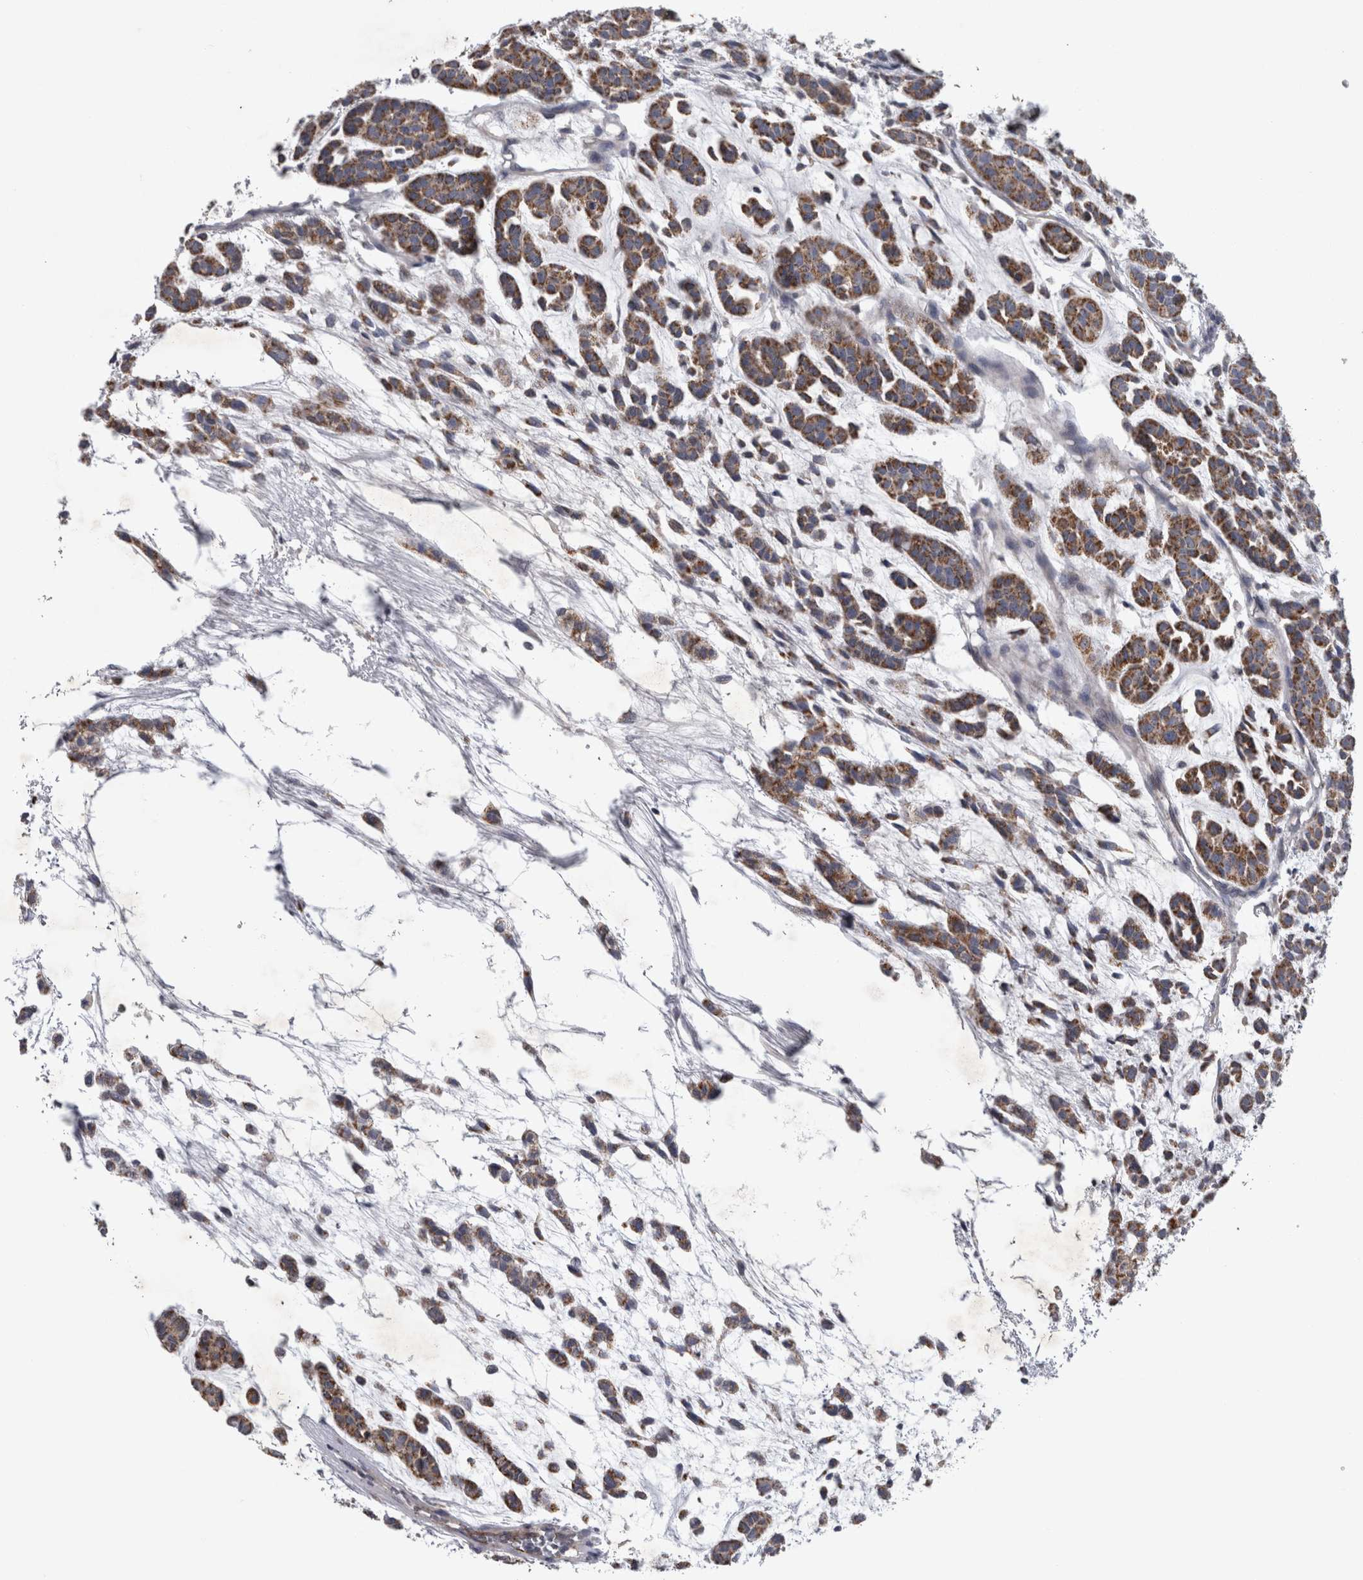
{"staining": {"intensity": "moderate", "quantity": ">75%", "location": "cytoplasmic/membranous"}, "tissue": "head and neck cancer", "cell_type": "Tumor cells", "image_type": "cancer", "snomed": [{"axis": "morphology", "description": "Adenocarcinoma, NOS"}, {"axis": "morphology", "description": "Adenoma, NOS"}, {"axis": "topography", "description": "Head-Neck"}], "caption": "IHC image of neoplastic tissue: human head and neck cancer (adenocarcinoma) stained using immunohistochemistry (IHC) reveals medium levels of moderate protein expression localized specifically in the cytoplasmic/membranous of tumor cells, appearing as a cytoplasmic/membranous brown color.", "gene": "DBT", "patient": {"sex": "female", "age": 55}}